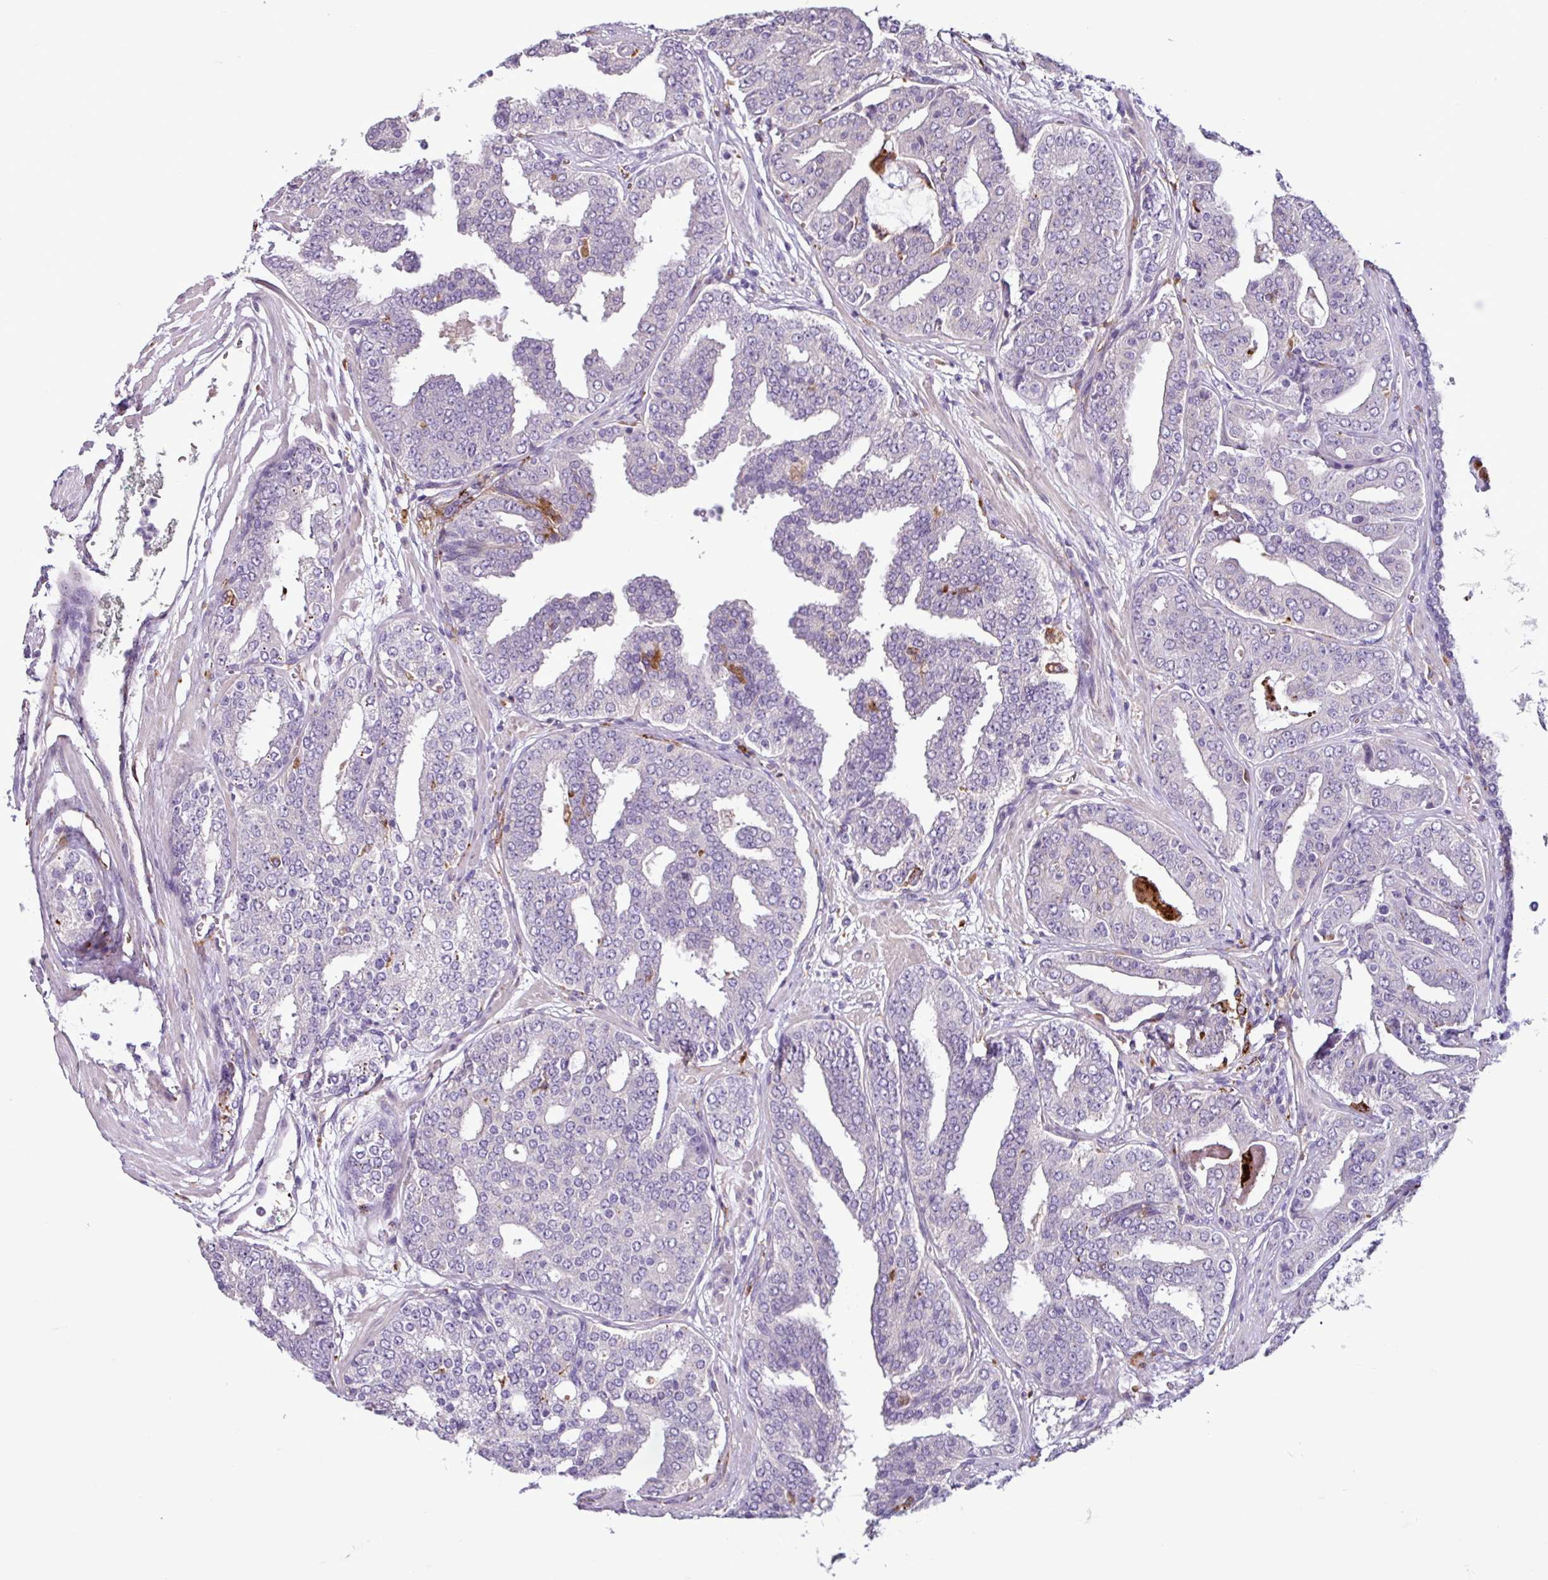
{"staining": {"intensity": "negative", "quantity": "none", "location": "none"}, "tissue": "prostate cancer", "cell_type": "Tumor cells", "image_type": "cancer", "snomed": [{"axis": "morphology", "description": "Adenocarcinoma, High grade"}, {"axis": "topography", "description": "Prostate"}], "caption": "High magnification brightfield microscopy of high-grade adenocarcinoma (prostate) stained with DAB (brown) and counterstained with hematoxylin (blue): tumor cells show no significant staining.", "gene": "C9orf24", "patient": {"sex": "male", "age": 71}}